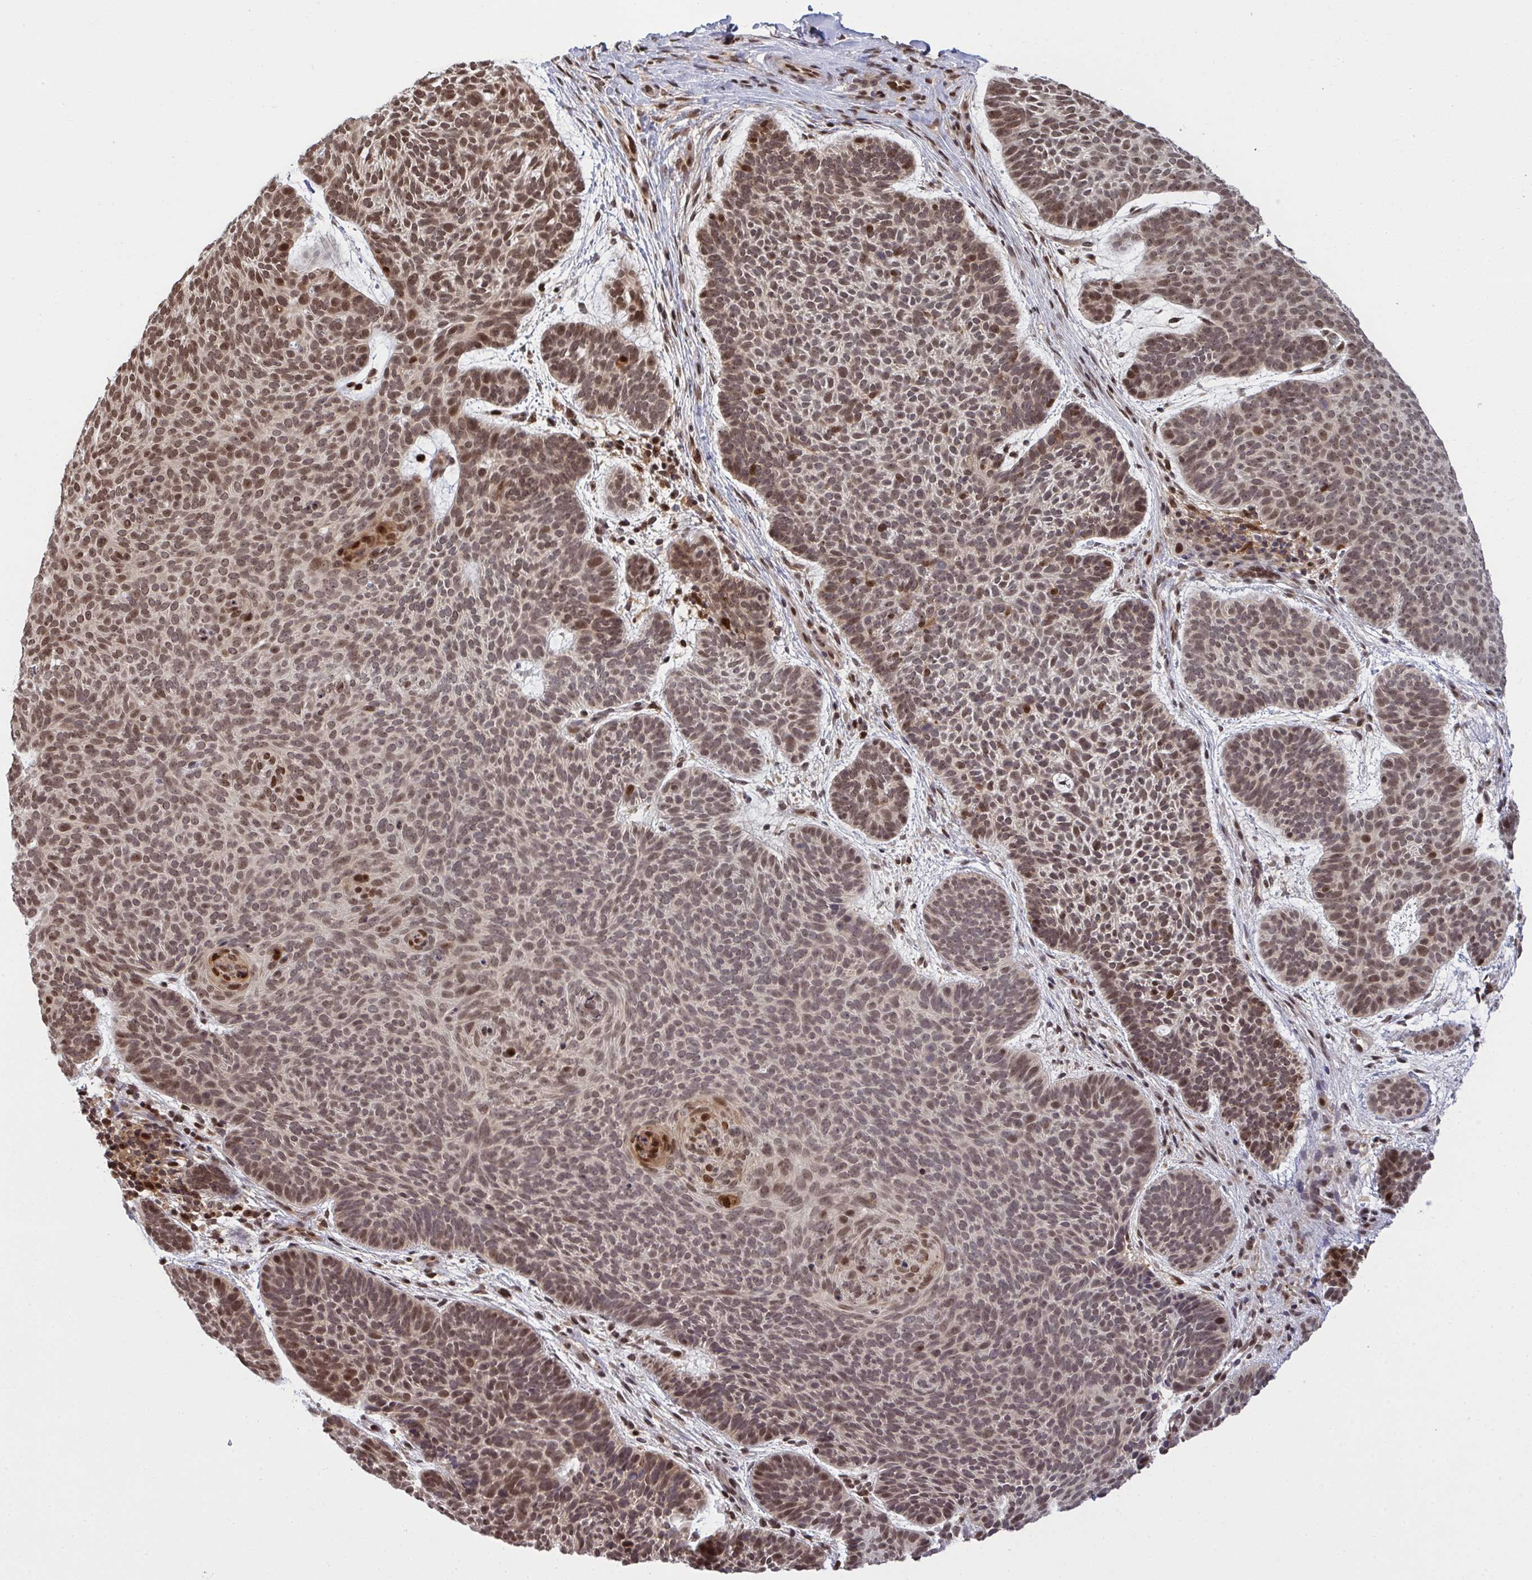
{"staining": {"intensity": "moderate", "quantity": ">75%", "location": "nuclear"}, "tissue": "skin cancer", "cell_type": "Tumor cells", "image_type": "cancer", "snomed": [{"axis": "morphology", "description": "Basal cell carcinoma"}, {"axis": "topography", "description": "Skin"}, {"axis": "topography", "description": "Skin of face"}], "caption": "A brown stain labels moderate nuclear expression of a protein in basal cell carcinoma (skin) tumor cells. Immunohistochemistry stains the protein of interest in brown and the nuclei are stained blue.", "gene": "UXT", "patient": {"sex": "male", "age": 73}}